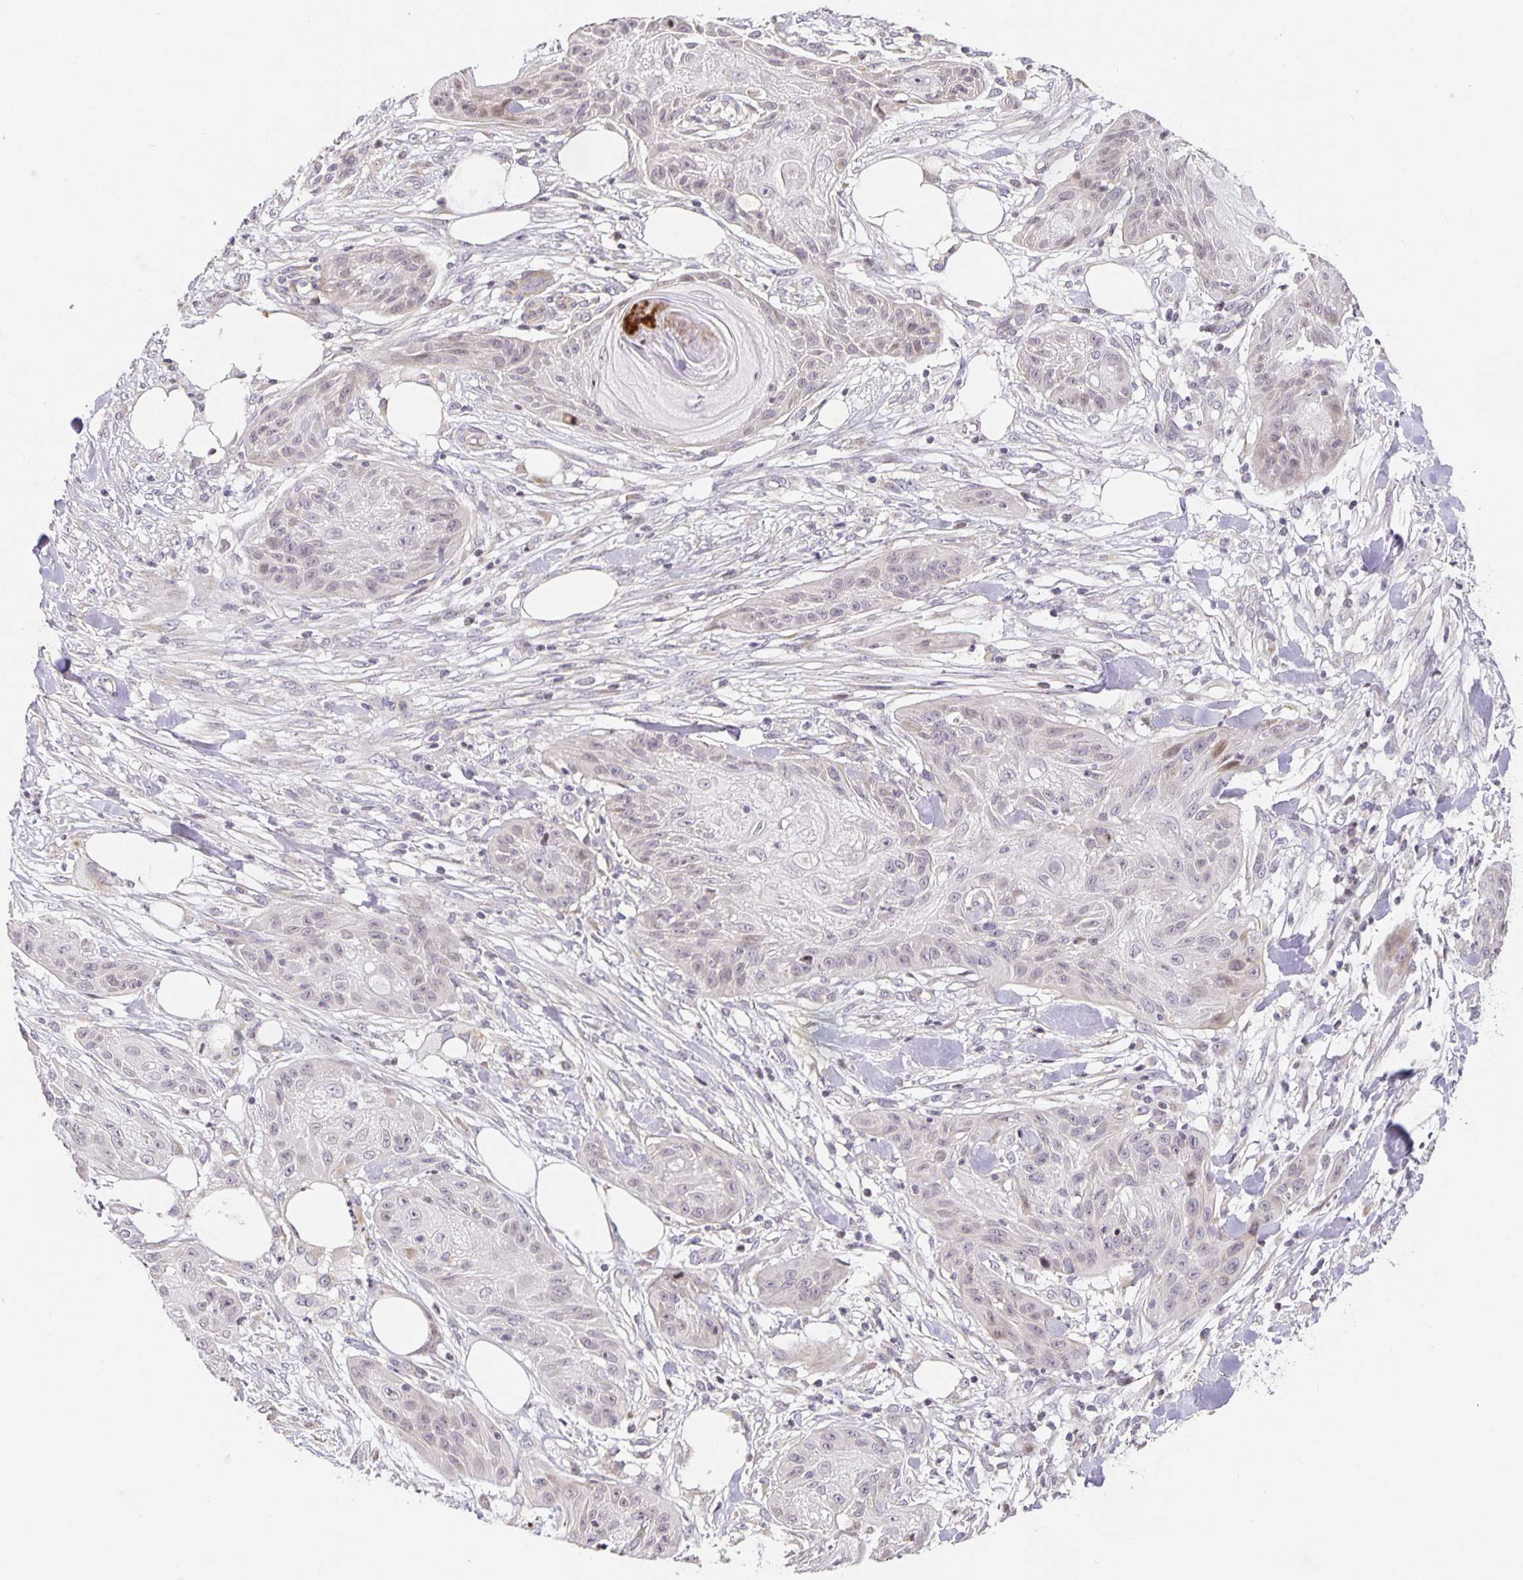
{"staining": {"intensity": "negative", "quantity": "none", "location": "none"}, "tissue": "skin cancer", "cell_type": "Tumor cells", "image_type": "cancer", "snomed": [{"axis": "morphology", "description": "Squamous cell carcinoma, NOS"}, {"axis": "topography", "description": "Skin"}], "caption": "A high-resolution histopathology image shows IHC staining of squamous cell carcinoma (skin), which shows no significant expression in tumor cells.", "gene": "TJP3", "patient": {"sex": "female", "age": 88}}